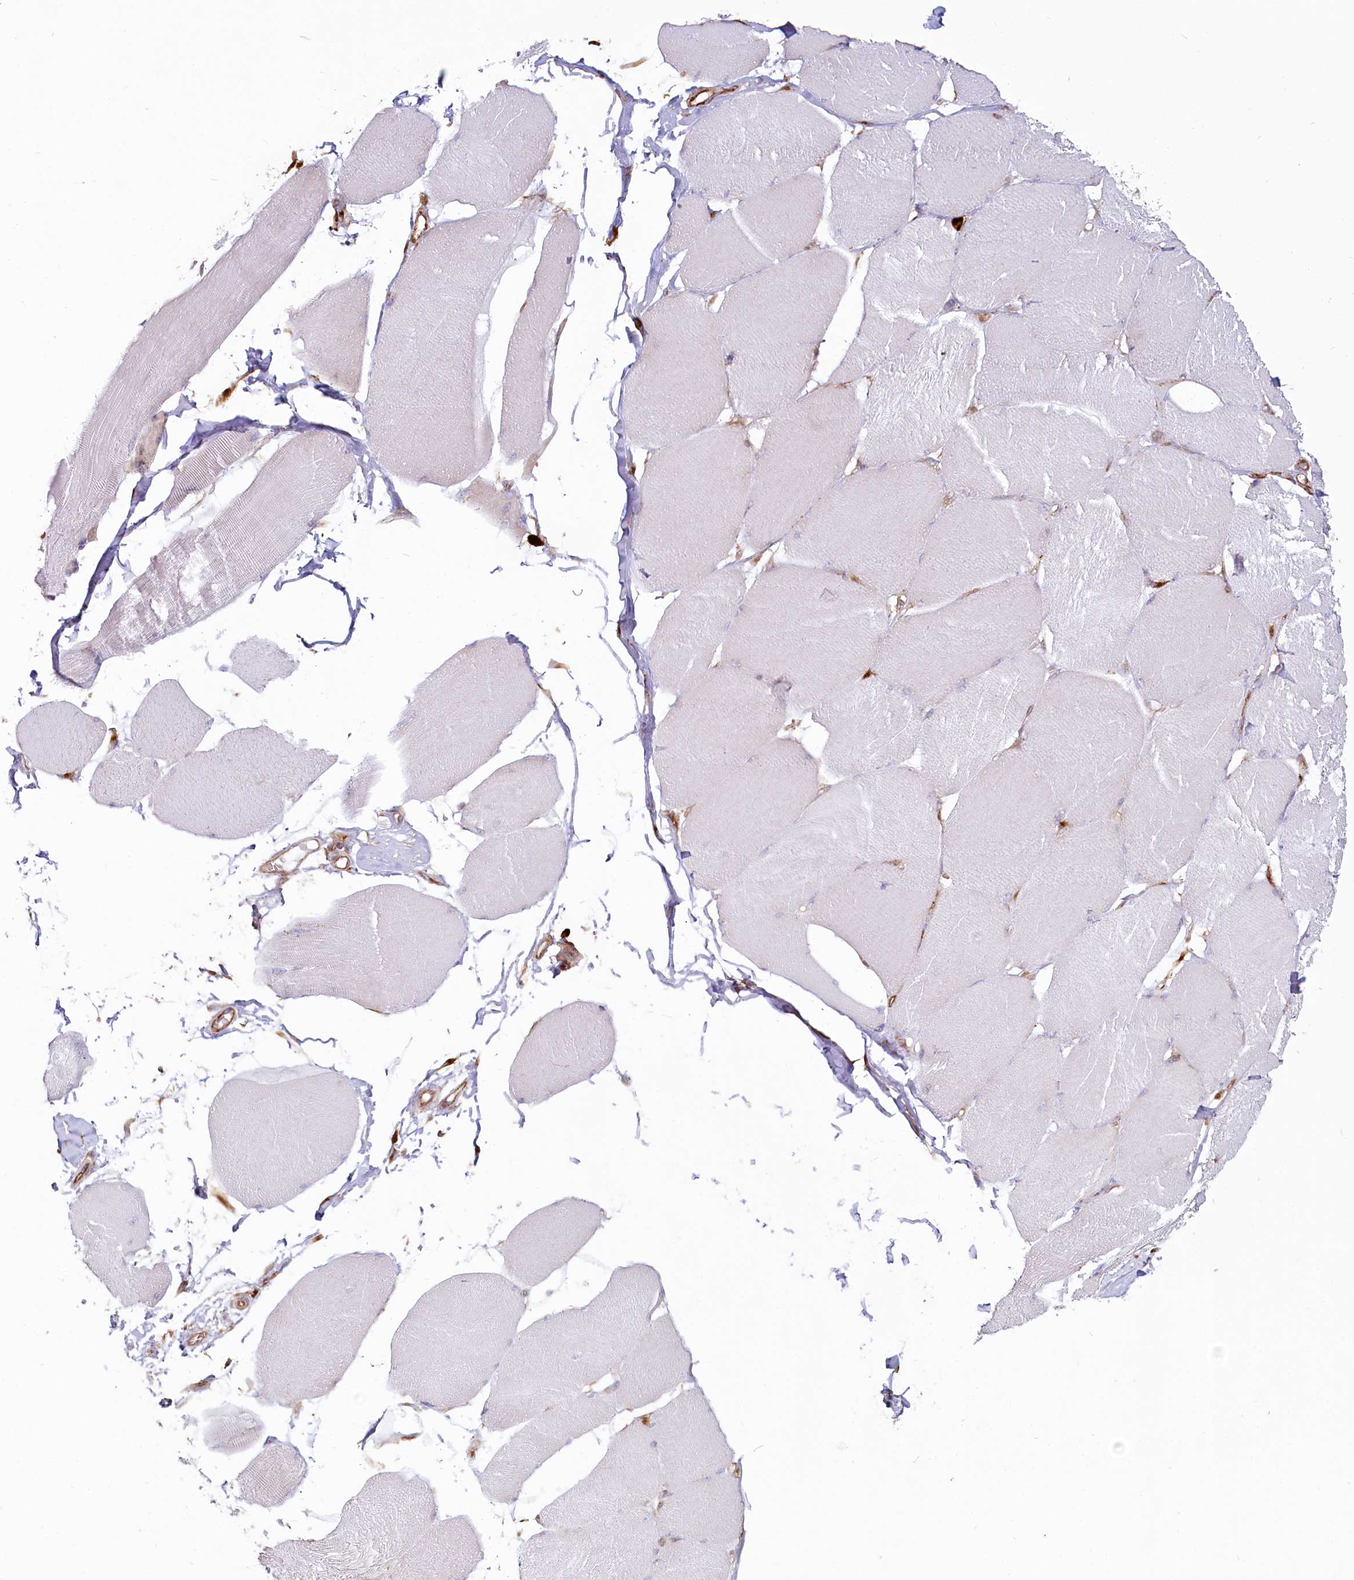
{"staining": {"intensity": "negative", "quantity": "none", "location": "none"}, "tissue": "skeletal muscle", "cell_type": "Myocytes", "image_type": "normal", "snomed": [{"axis": "morphology", "description": "Normal tissue, NOS"}, {"axis": "topography", "description": "Skin"}, {"axis": "topography", "description": "Skeletal muscle"}], "caption": "Immunohistochemical staining of normal skeletal muscle shows no significant positivity in myocytes.", "gene": "HARS2", "patient": {"sex": "male", "age": 83}}